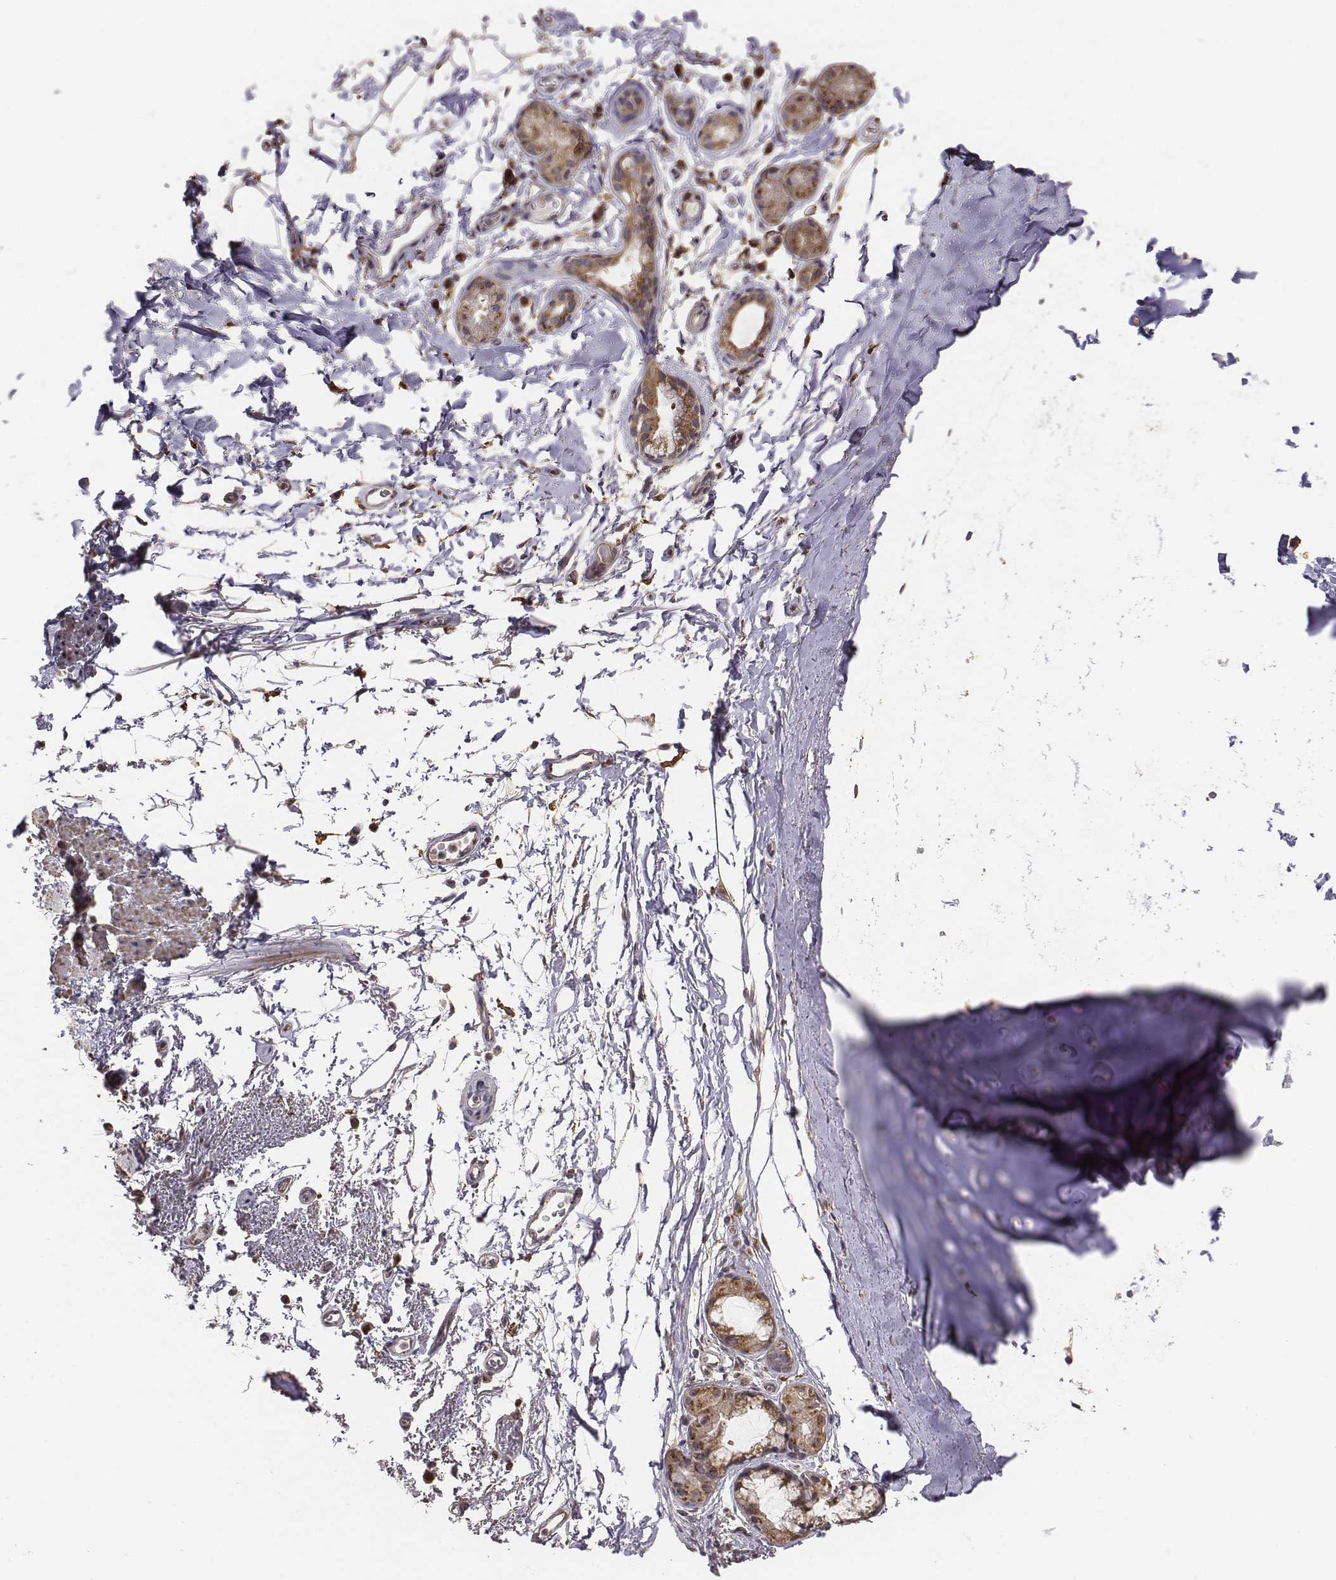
{"staining": {"intensity": "moderate", "quantity": ">75%", "location": "cytoplasmic/membranous"}, "tissue": "soft tissue", "cell_type": "Chondrocytes", "image_type": "normal", "snomed": [{"axis": "morphology", "description": "Normal tissue, NOS"}, {"axis": "topography", "description": "Lymph node"}, {"axis": "topography", "description": "Bronchus"}], "caption": "Moderate cytoplasmic/membranous positivity for a protein is identified in about >75% of chondrocytes of unremarkable soft tissue using immunohistochemistry.", "gene": "AP1B1", "patient": {"sex": "female", "age": 70}}